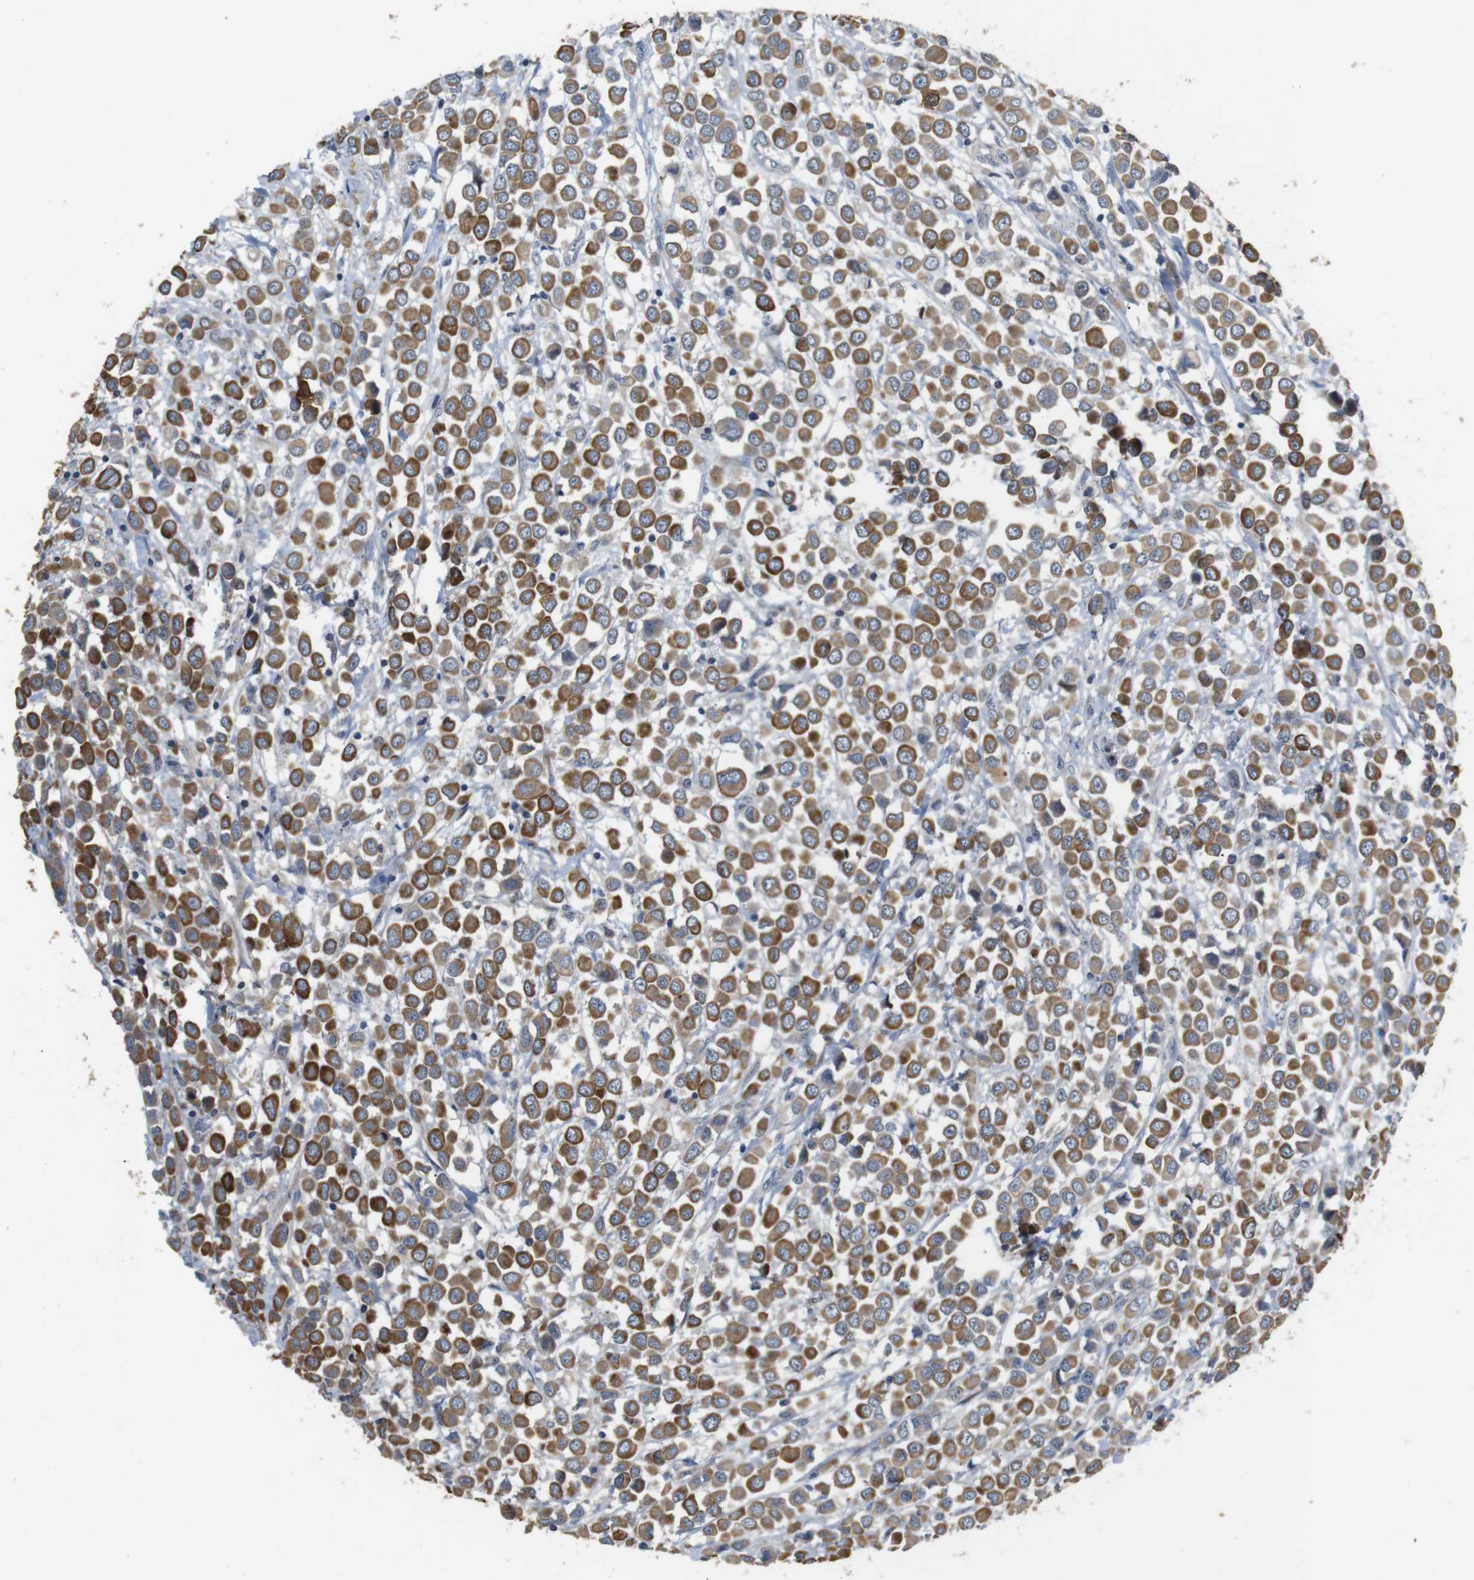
{"staining": {"intensity": "moderate", "quantity": ">75%", "location": "cytoplasmic/membranous"}, "tissue": "breast cancer", "cell_type": "Tumor cells", "image_type": "cancer", "snomed": [{"axis": "morphology", "description": "Duct carcinoma"}, {"axis": "topography", "description": "Breast"}], "caption": "Protein staining of invasive ductal carcinoma (breast) tissue exhibits moderate cytoplasmic/membranous expression in approximately >75% of tumor cells. The staining is performed using DAB (3,3'-diaminobenzidine) brown chromogen to label protein expression. The nuclei are counter-stained blue using hematoxylin.", "gene": "ADGRL3", "patient": {"sex": "female", "age": 61}}